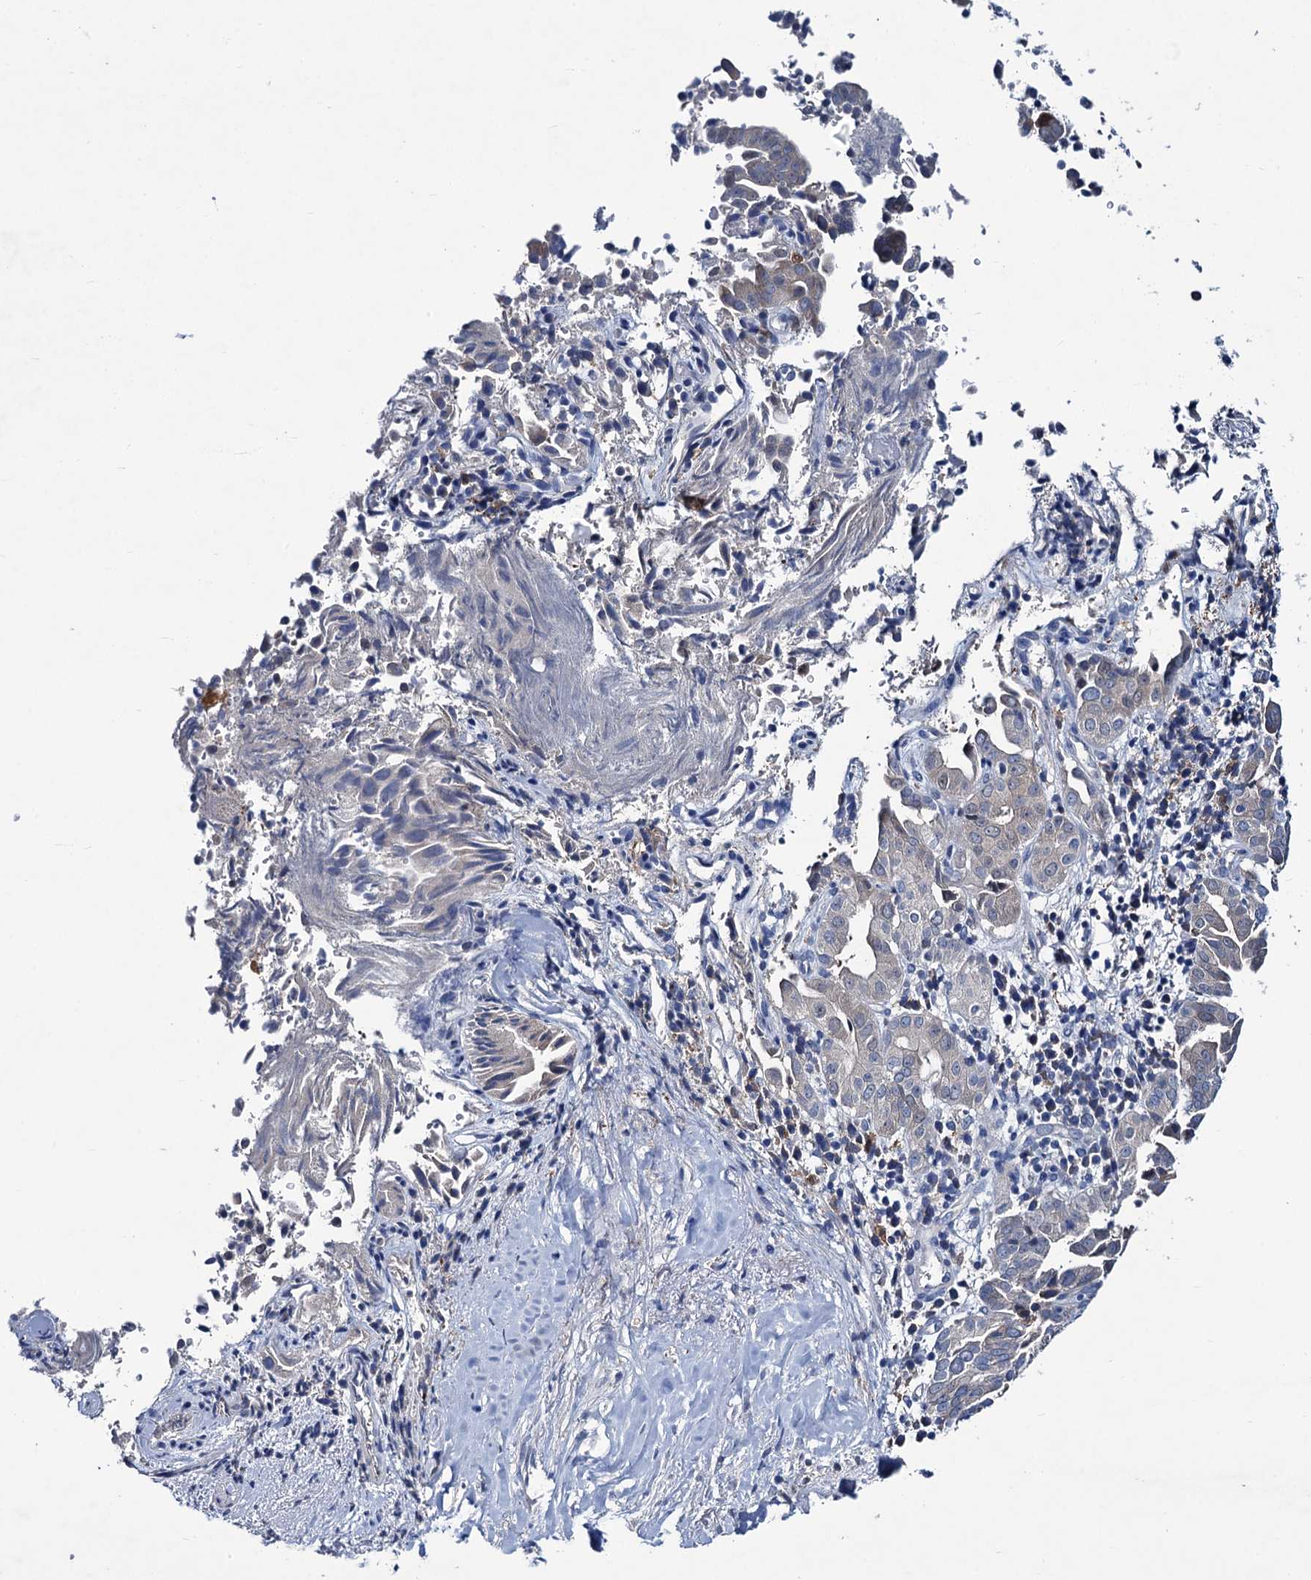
{"staining": {"intensity": "weak", "quantity": "<25%", "location": "cytoplasmic/membranous"}, "tissue": "liver cancer", "cell_type": "Tumor cells", "image_type": "cancer", "snomed": [{"axis": "morphology", "description": "Cholangiocarcinoma"}, {"axis": "topography", "description": "Liver"}], "caption": "A photomicrograph of liver cancer stained for a protein exhibits no brown staining in tumor cells.", "gene": "RTKN2", "patient": {"sex": "female", "age": 75}}